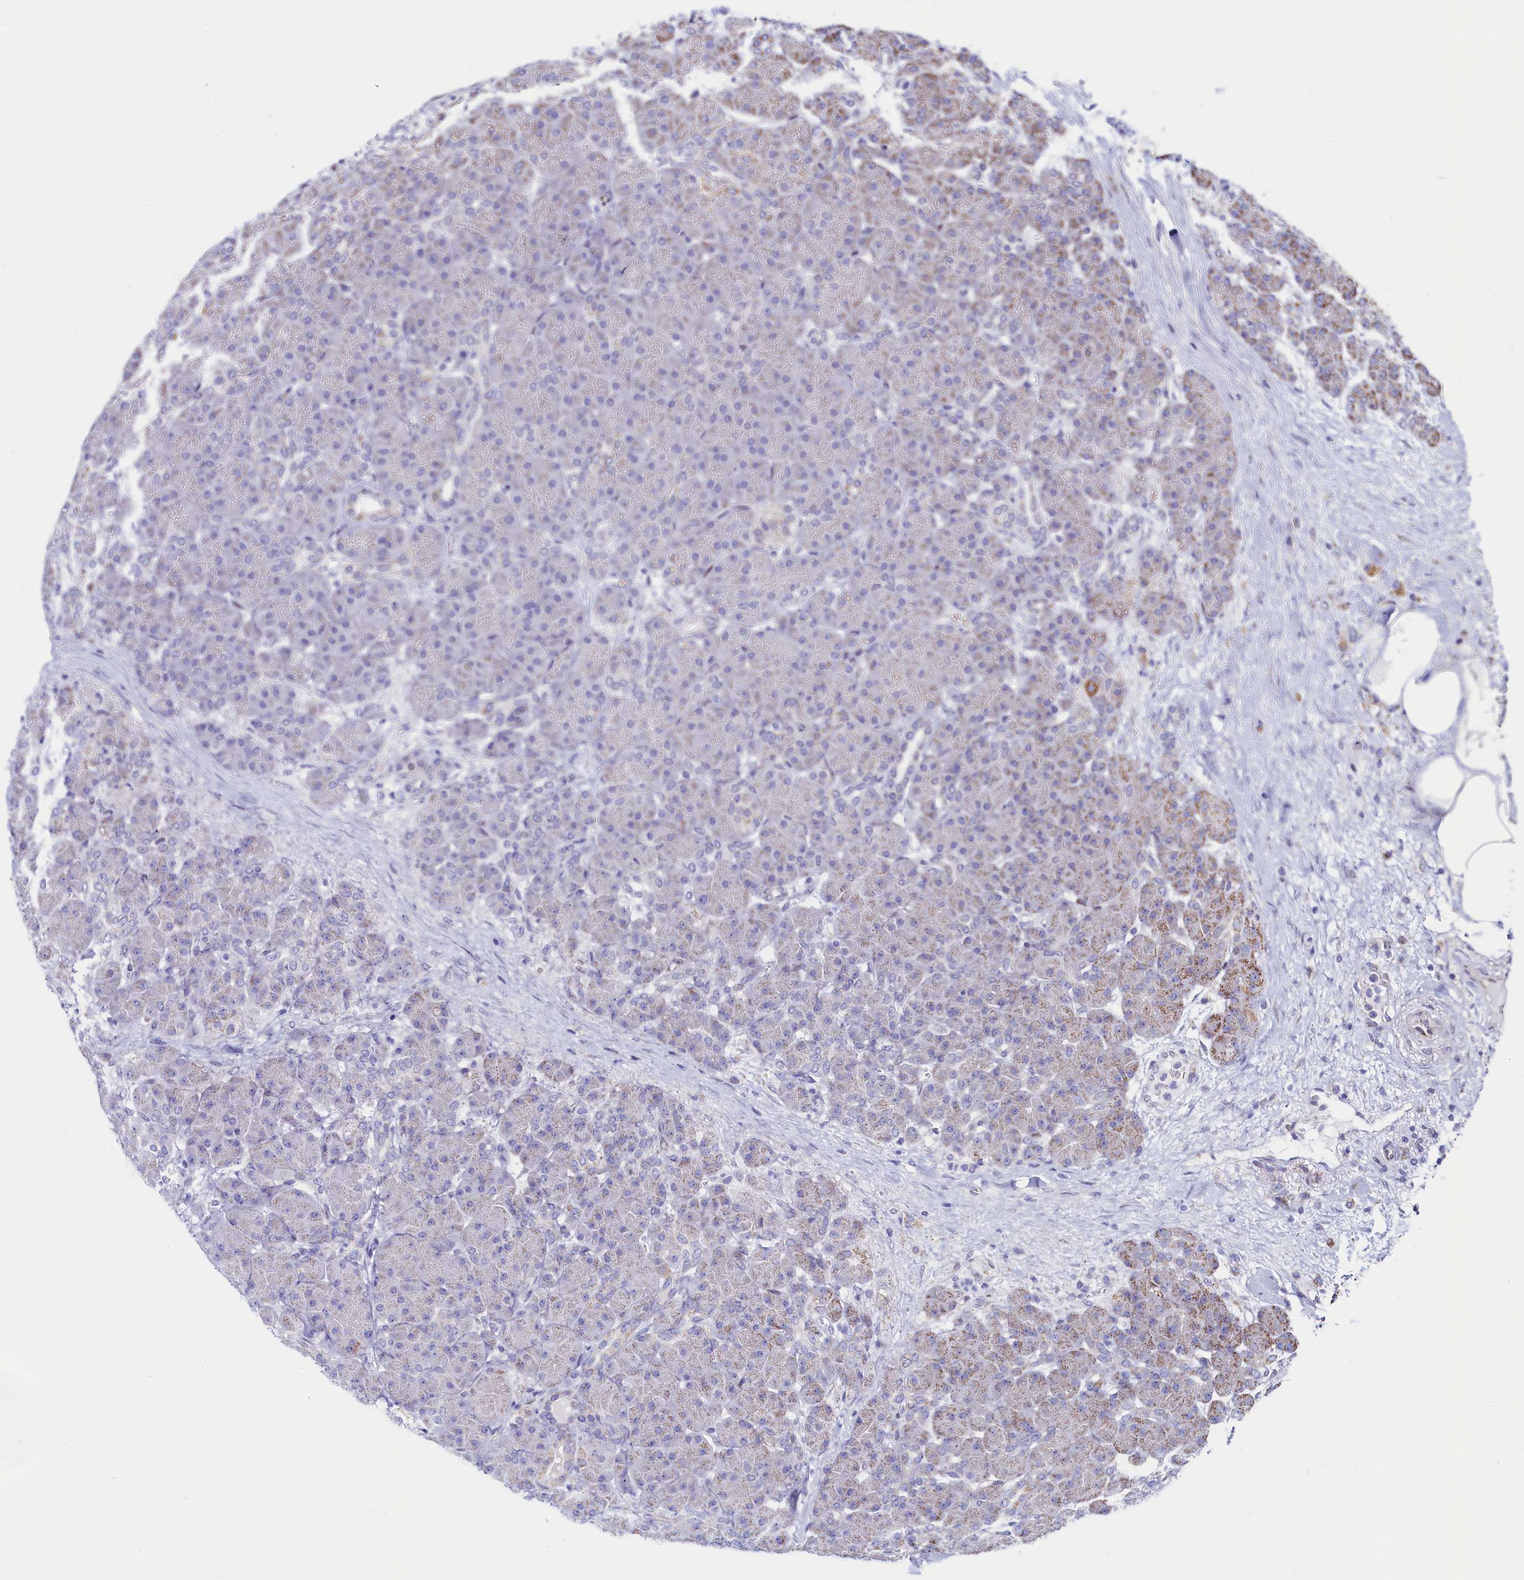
{"staining": {"intensity": "moderate", "quantity": "<25%", "location": "cytoplasmic/membranous"}, "tissue": "pancreas", "cell_type": "Exocrine glandular cells", "image_type": "normal", "snomed": [{"axis": "morphology", "description": "Normal tissue, NOS"}, {"axis": "topography", "description": "Pancreas"}], "caption": "Protein expression analysis of normal human pancreas reveals moderate cytoplasmic/membranous positivity in about <25% of exocrine glandular cells.", "gene": "HDGFL3", "patient": {"sex": "male", "age": 66}}